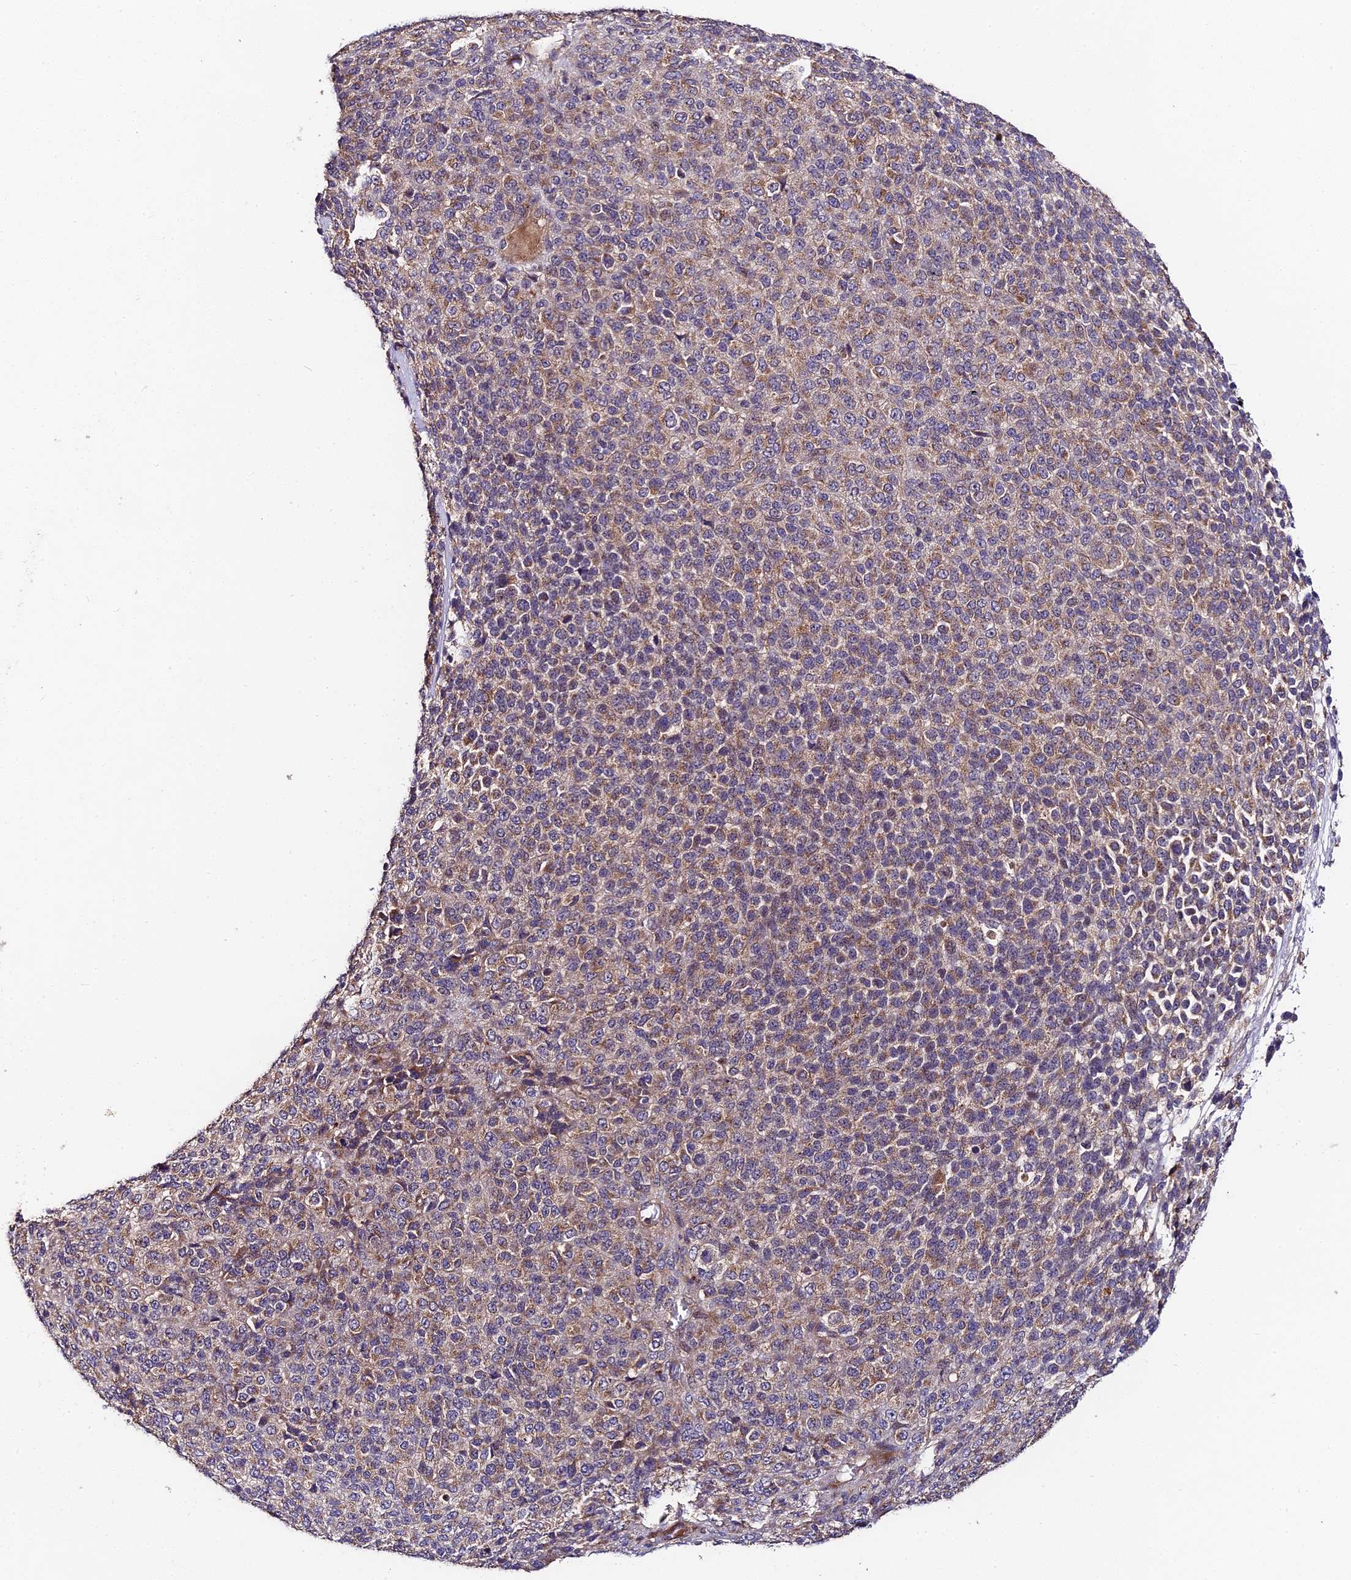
{"staining": {"intensity": "moderate", "quantity": "25%-75%", "location": "cytoplasmic/membranous"}, "tissue": "melanoma", "cell_type": "Tumor cells", "image_type": "cancer", "snomed": [{"axis": "morphology", "description": "Malignant melanoma, Metastatic site"}, {"axis": "topography", "description": "Brain"}], "caption": "Immunohistochemical staining of malignant melanoma (metastatic site) exhibits medium levels of moderate cytoplasmic/membranous staining in approximately 25%-75% of tumor cells.", "gene": "C3orf20", "patient": {"sex": "female", "age": 56}}